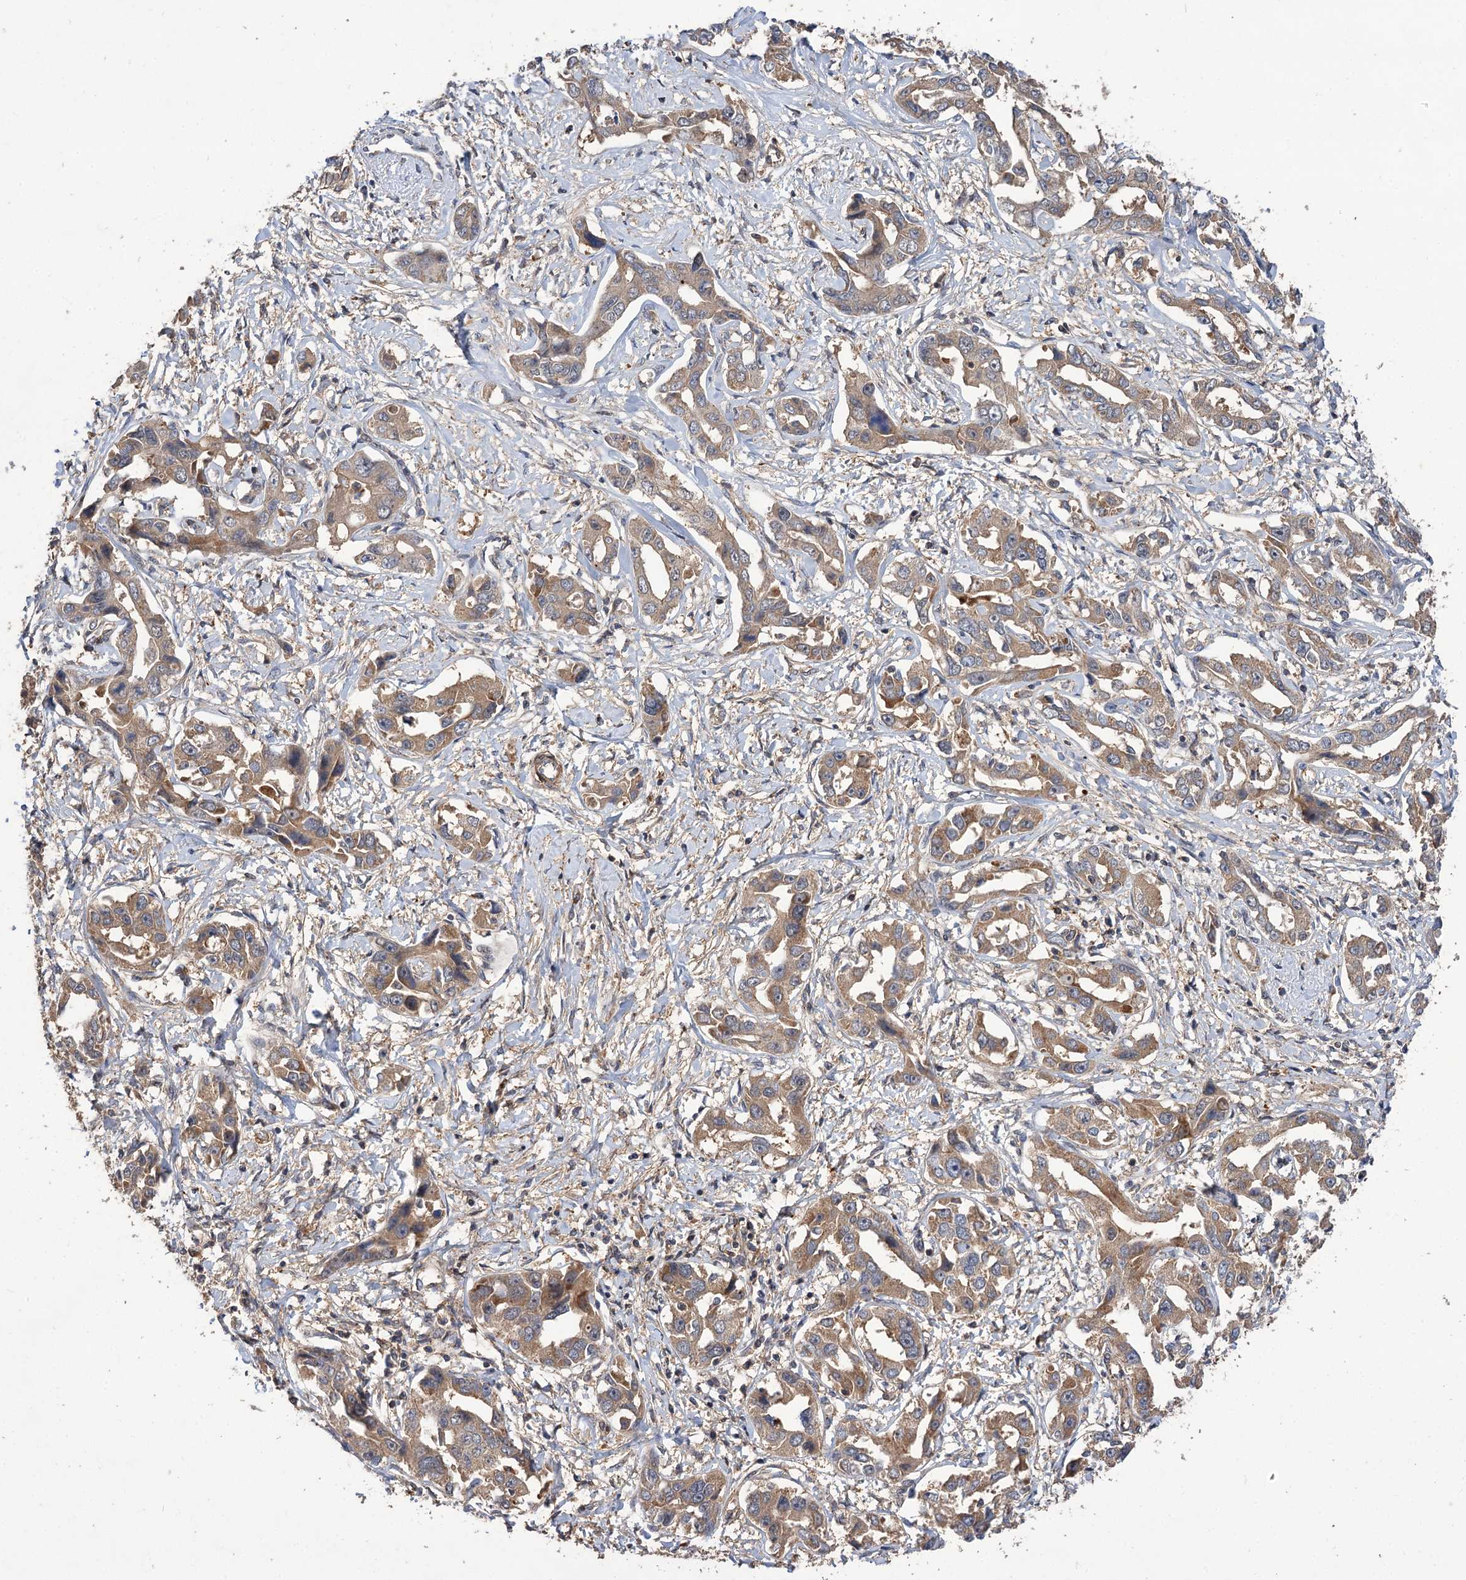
{"staining": {"intensity": "weak", "quantity": ">75%", "location": "cytoplasmic/membranous"}, "tissue": "liver cancer", "cell_type": "Tumor cells", "image_type": "cancer", "snomed": [{"axis": "morphology", "description": "Cholangiocarcinoma"}, {"axis": "topography", "description": "Liver"}], "caption": "This is a photomicrograph of IHC staining of liver cancer (cholangiocarcinoma), which shows weak staining in the cytoplasmic/membranous of tumor cells.", "gene": "FBXW8", "patient": {"sex": "male", "age": 59}}